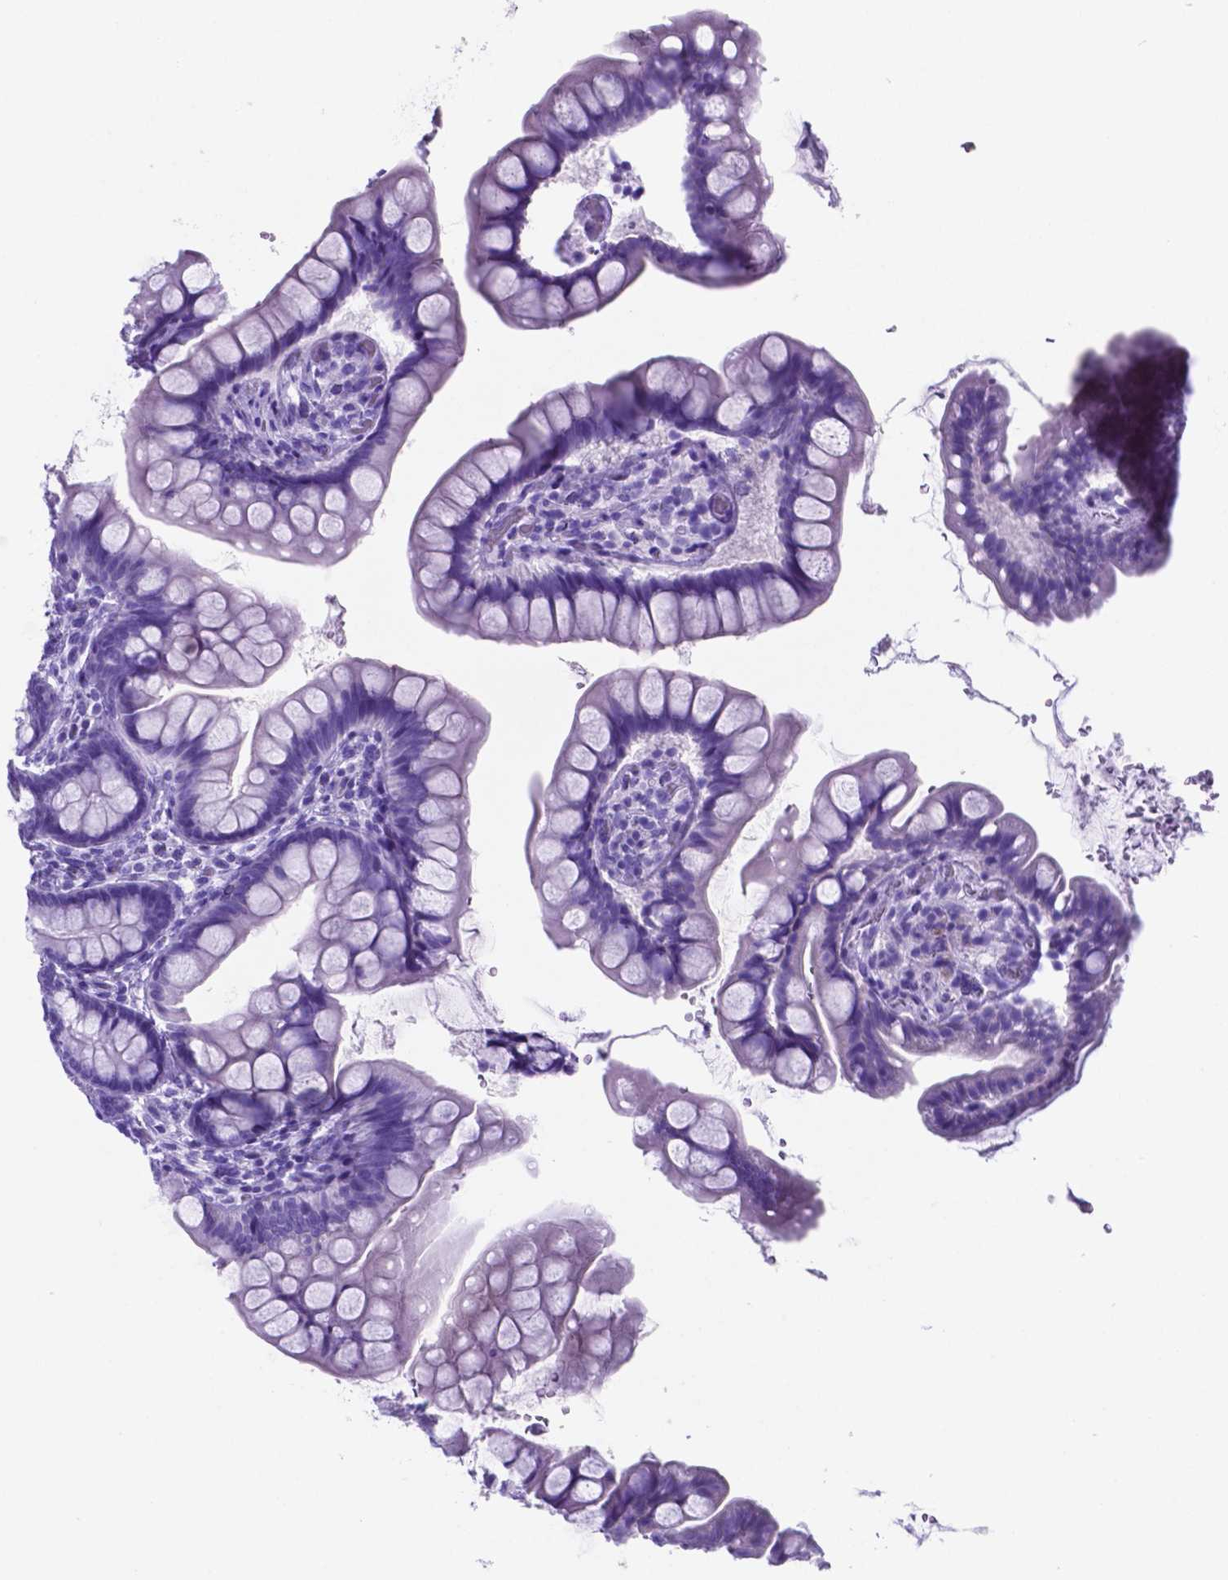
{"staining": {"intensity": "negative", "quantity": "none", "location": "none"}, "tissue": "small intestine", "cell_type": "Glandular cells", "image_type": "normal", "snomed": [{"axis": "morphology", "description": "Normal tissue, NOS"}, {"axis": "topography", "description": "Small intestine"}], "caption": "IHC of benign small intestine demonstrates no staining in glandular cells. Nuclei are stained in blue.", "gene": "DNAAF8", "patient": {"sex": "male", "age": 70}}